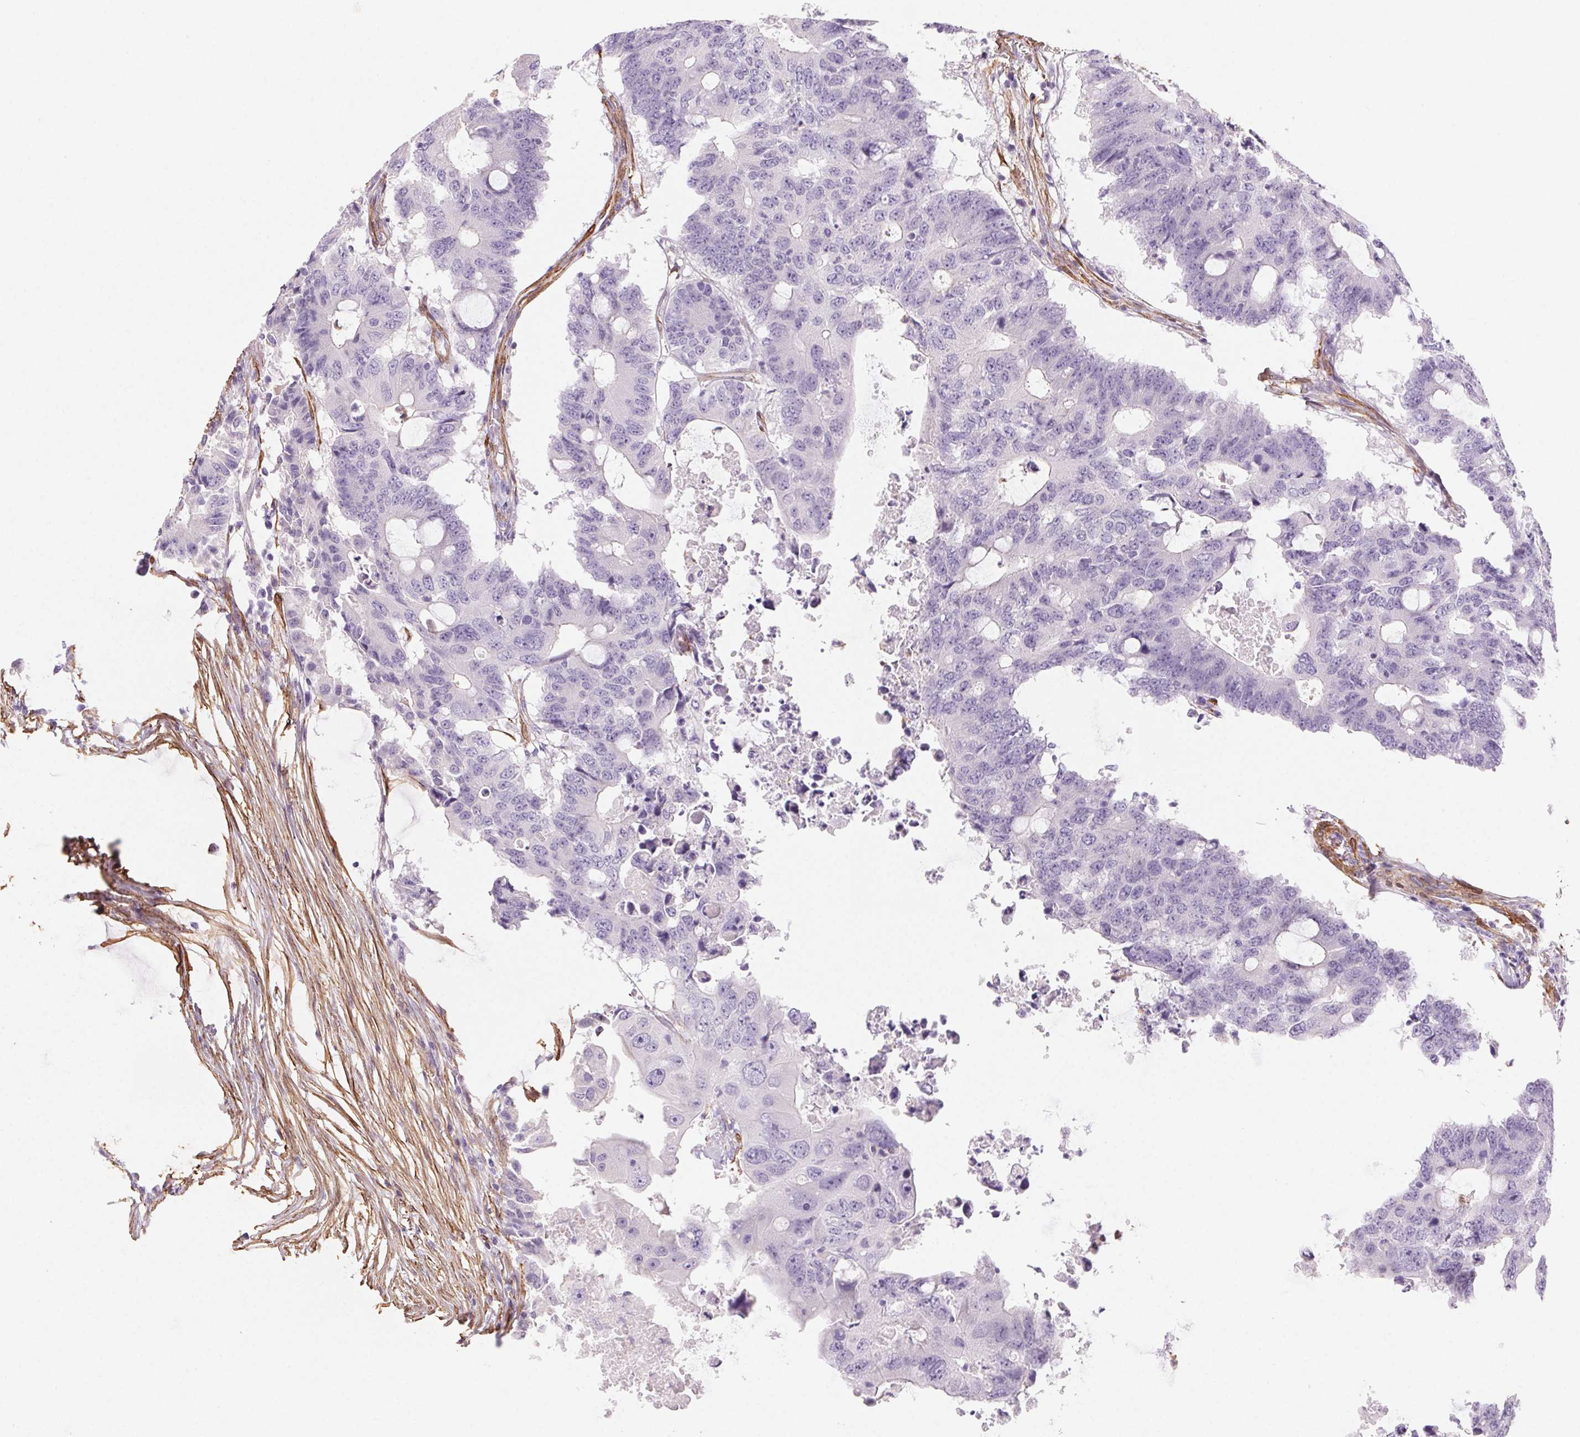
{"staining": {"intensity": "negative", "quantity": "none", "location": "none"}, "tissue": "colorectal cancer", "cell_type": "Tumor cells", "image_type": "cancer", "snomed": [{"axis": "morphology", "description": "Adenocarcinoma, NOS"}, {"axis": "topography", "description": "Colon"}], "caption": "Immunohistochemistry (IHC) histopathology image of neoplastic tissue: human colorectal cancer (adenocarcinoma) stained with DAB shows no significant protein staining in tumor cells. (Immunohistochemistry, brightfield microscopy, high magnification).", "gene": "GPX8", "patient": {"sex": "male", "age": 71}}